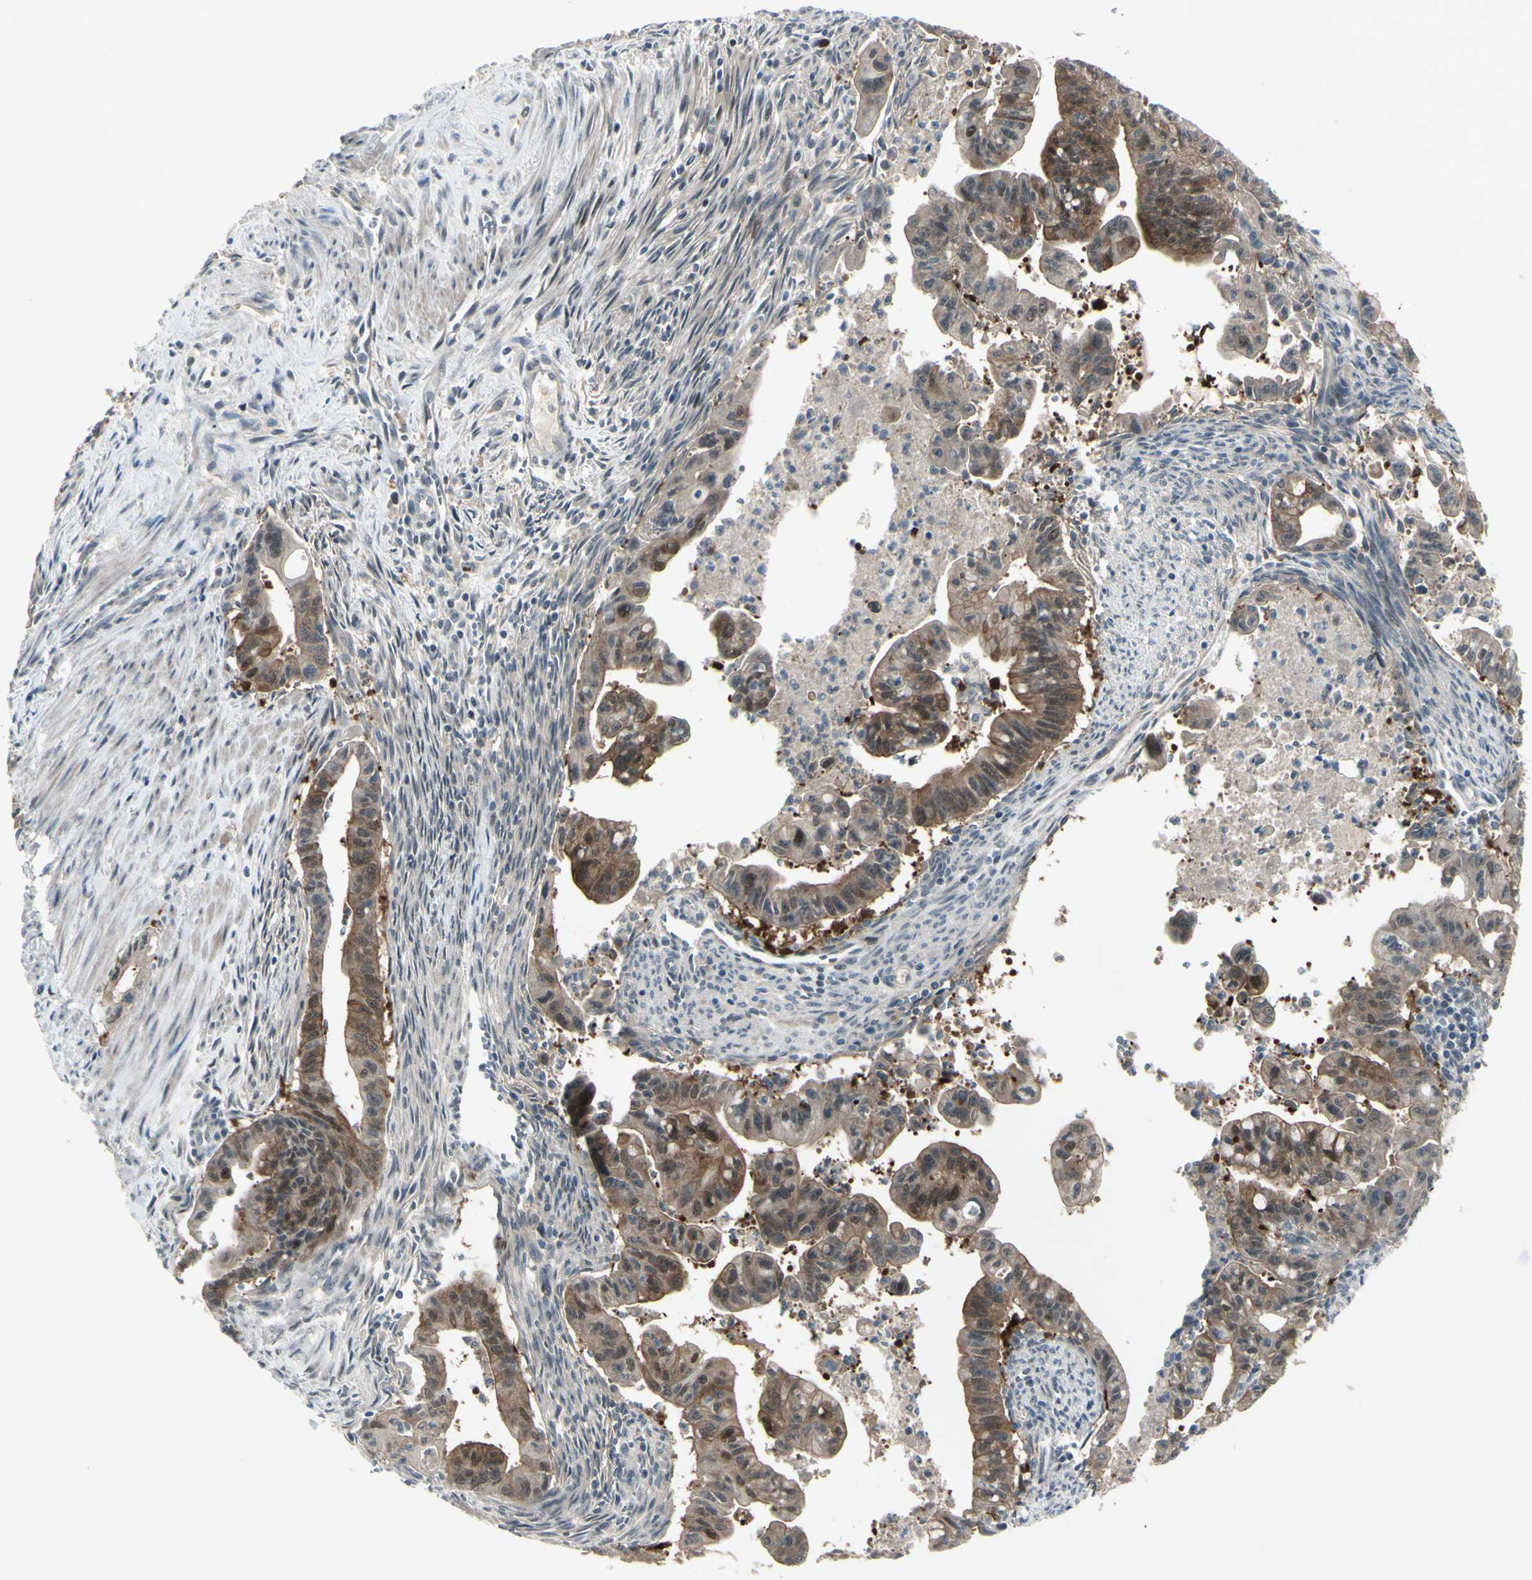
{"staining": {"intensity": "moderate", "quantity": ">75%", "location": "cytoplasmic/membranous"}, "tissue": "pancreatic cancer", "cell_type": "Tumor cells", "image_type": "cancer", "snomed": [{"axis": "morphology", "description": "Adenocarcinoma, NOS"}, {"axis": "topography", "description": "Pancreas"}], "caption": "A micrograph showing moderate cytoplasmic/membranous positivity in approximately >75% of tumor cells in pancreatic adenocarcinoma, as visualized by brown immunohistochemical staining.", "gene": "ETNK1", "patient": {"sex": "male", "age": 70}}